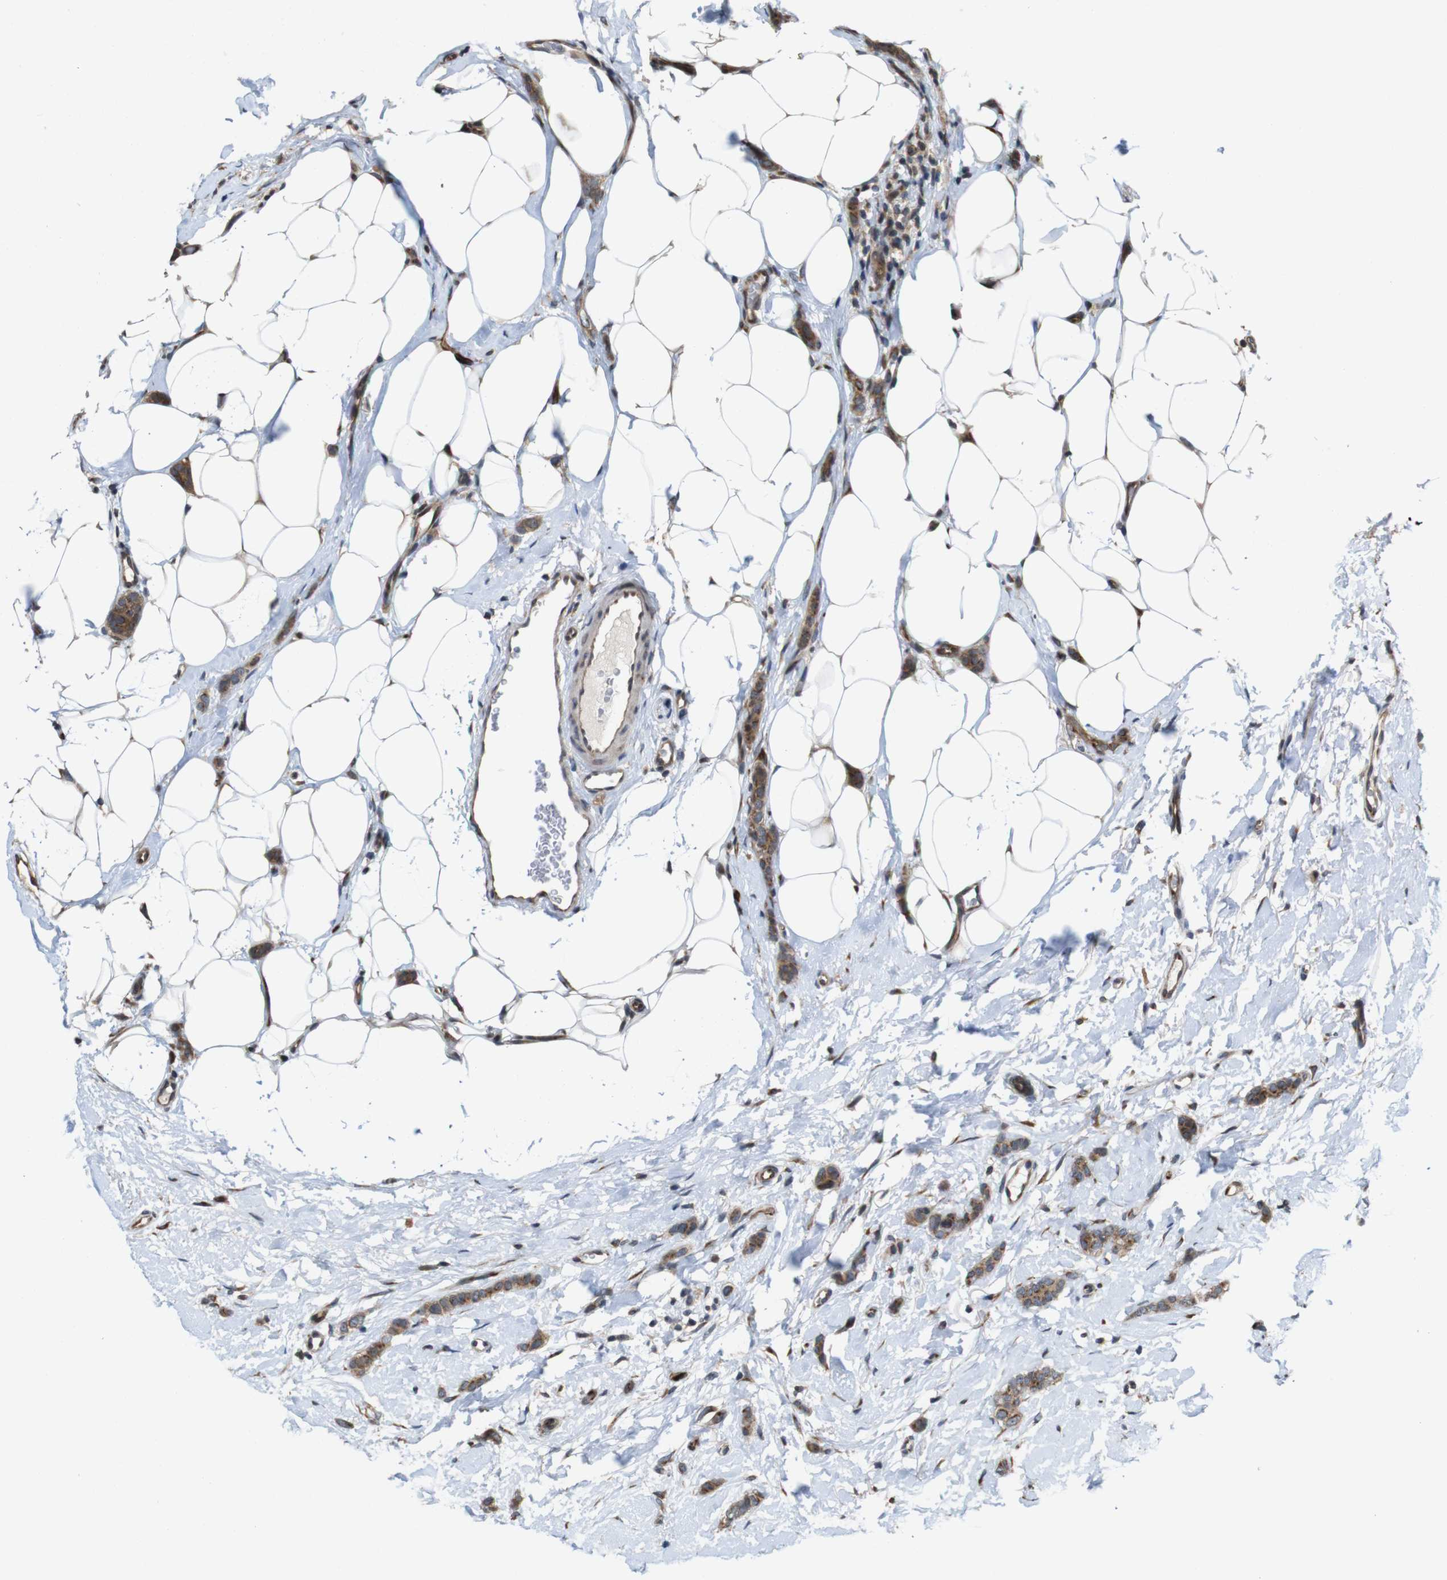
{"staining": {"intensity": "moderate", "quantity": ">75%", "location": "cytoplasmic/membranous"}, "tissue": "breast cancer", "cell_type": "Tumor cells", "image_type": "cancer", "snomed": [{"axis": "morphology", "description": "Lobular carcinoma"}, {"axis": "topography", "description": "Skin"}, {"axis": "topography", "description": "Breast"}], "caption": "Protein analysis of breast lobular carcinoma tissue exhibits moderate cytoplasmic/membranous expression in approximately >75% of tumor cells.", "gene": "EFCAB14", "patient": {"sex": "female", "age": 46}}